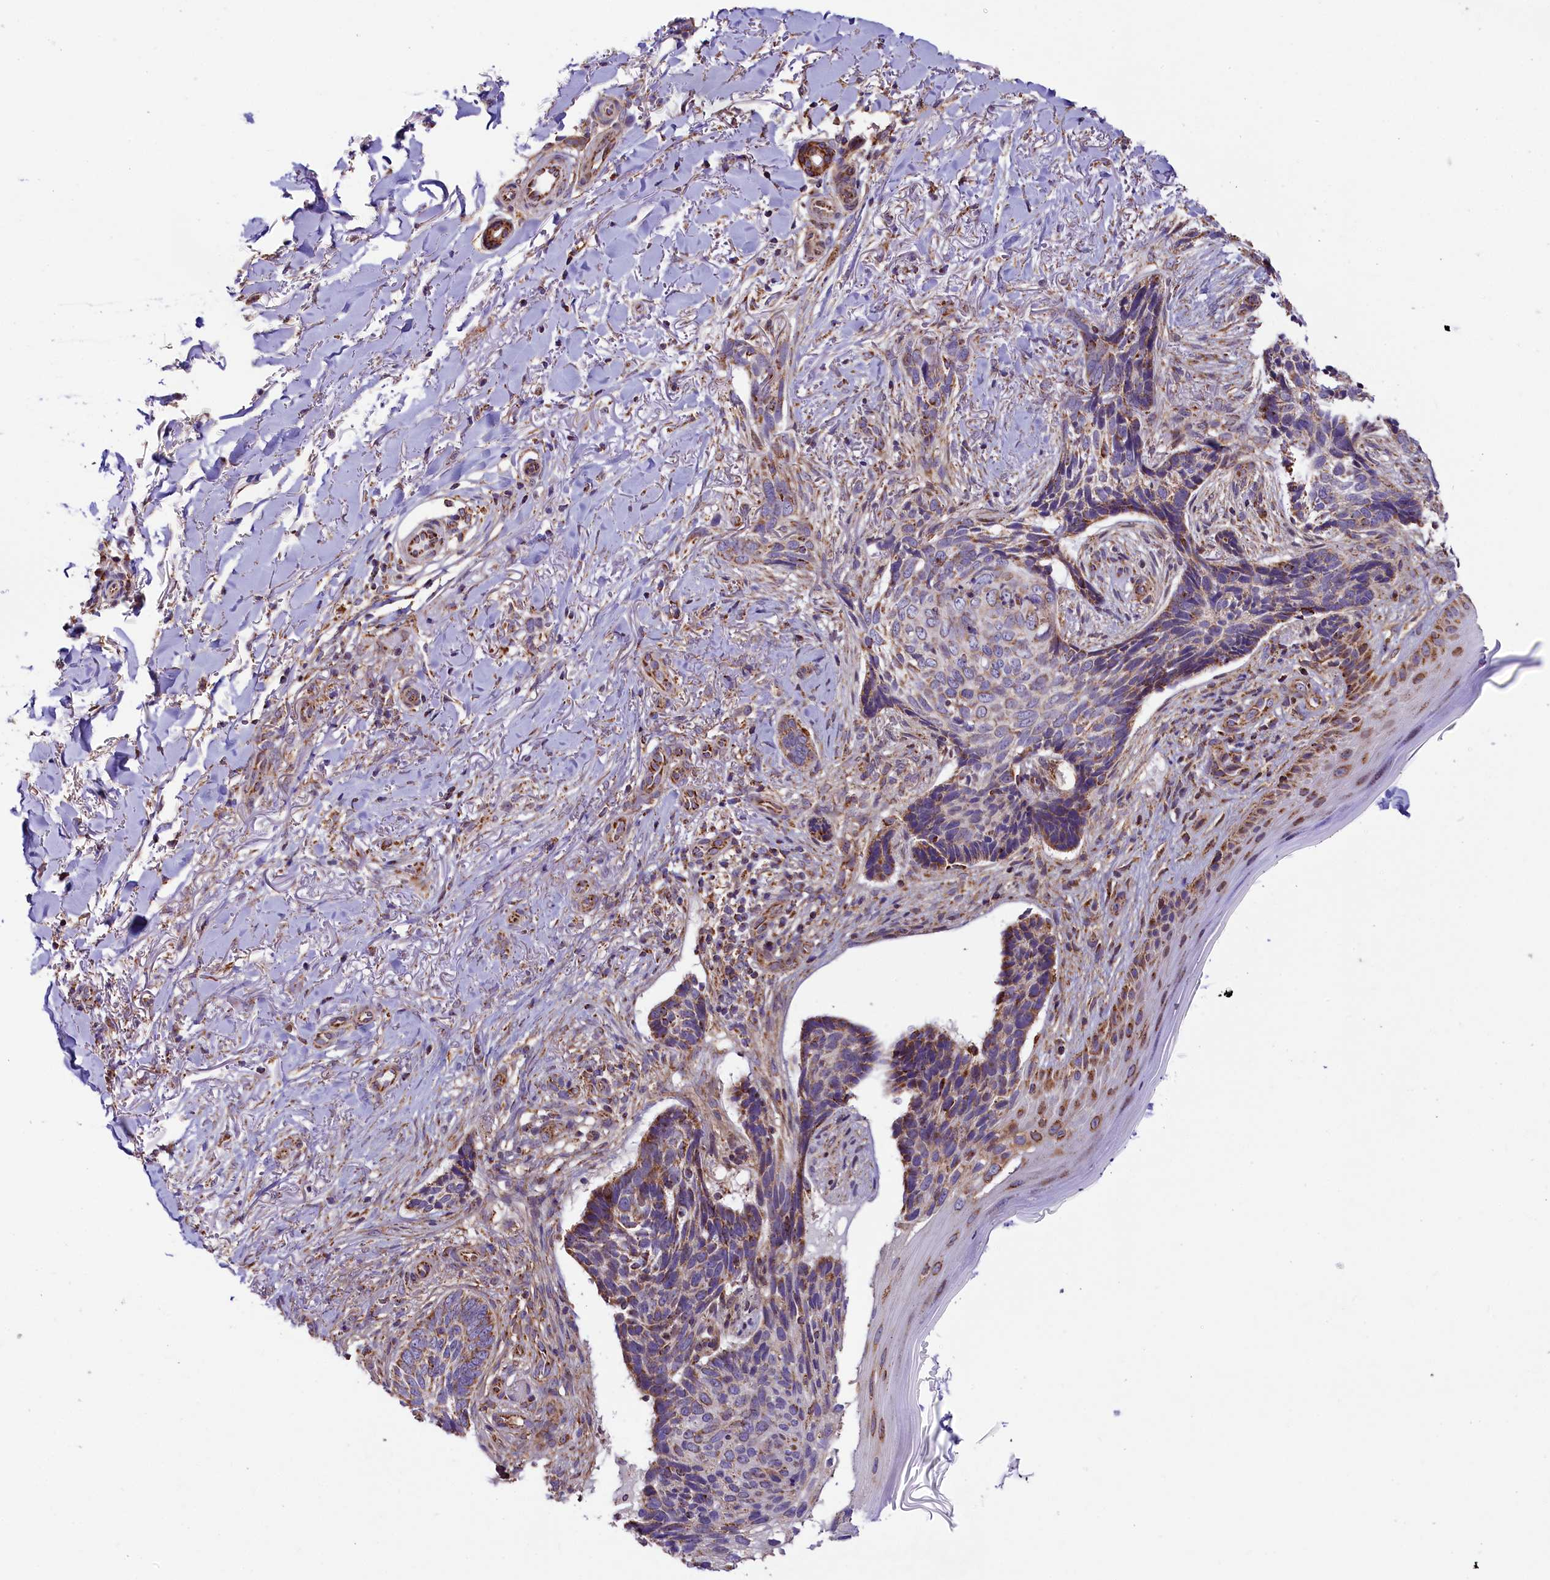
{"staining": {"intensity": "moderate", "quantity": "25%-75%", "location": "cytoplasmic/membranous"}, "tissue": "skin cancer", "cell_type": "Tumor cells", "image_type": "cancer", "snomed": [{"axis": "morphology", "description": "Normal tissue, NOS"}, {"axis": "morphology", "description": "Basal cell carcinoma"}, {"axis": "topography", "description": "Skin"}], "caption": "Protein expression analysis of skin basal cell carcinoma displays moderate cytoplasmic/membranous expression in approximately 25%-75% of tumor cells.", "gene": "NDUFA8", "patient": {"sex": "female", "age": 67}}